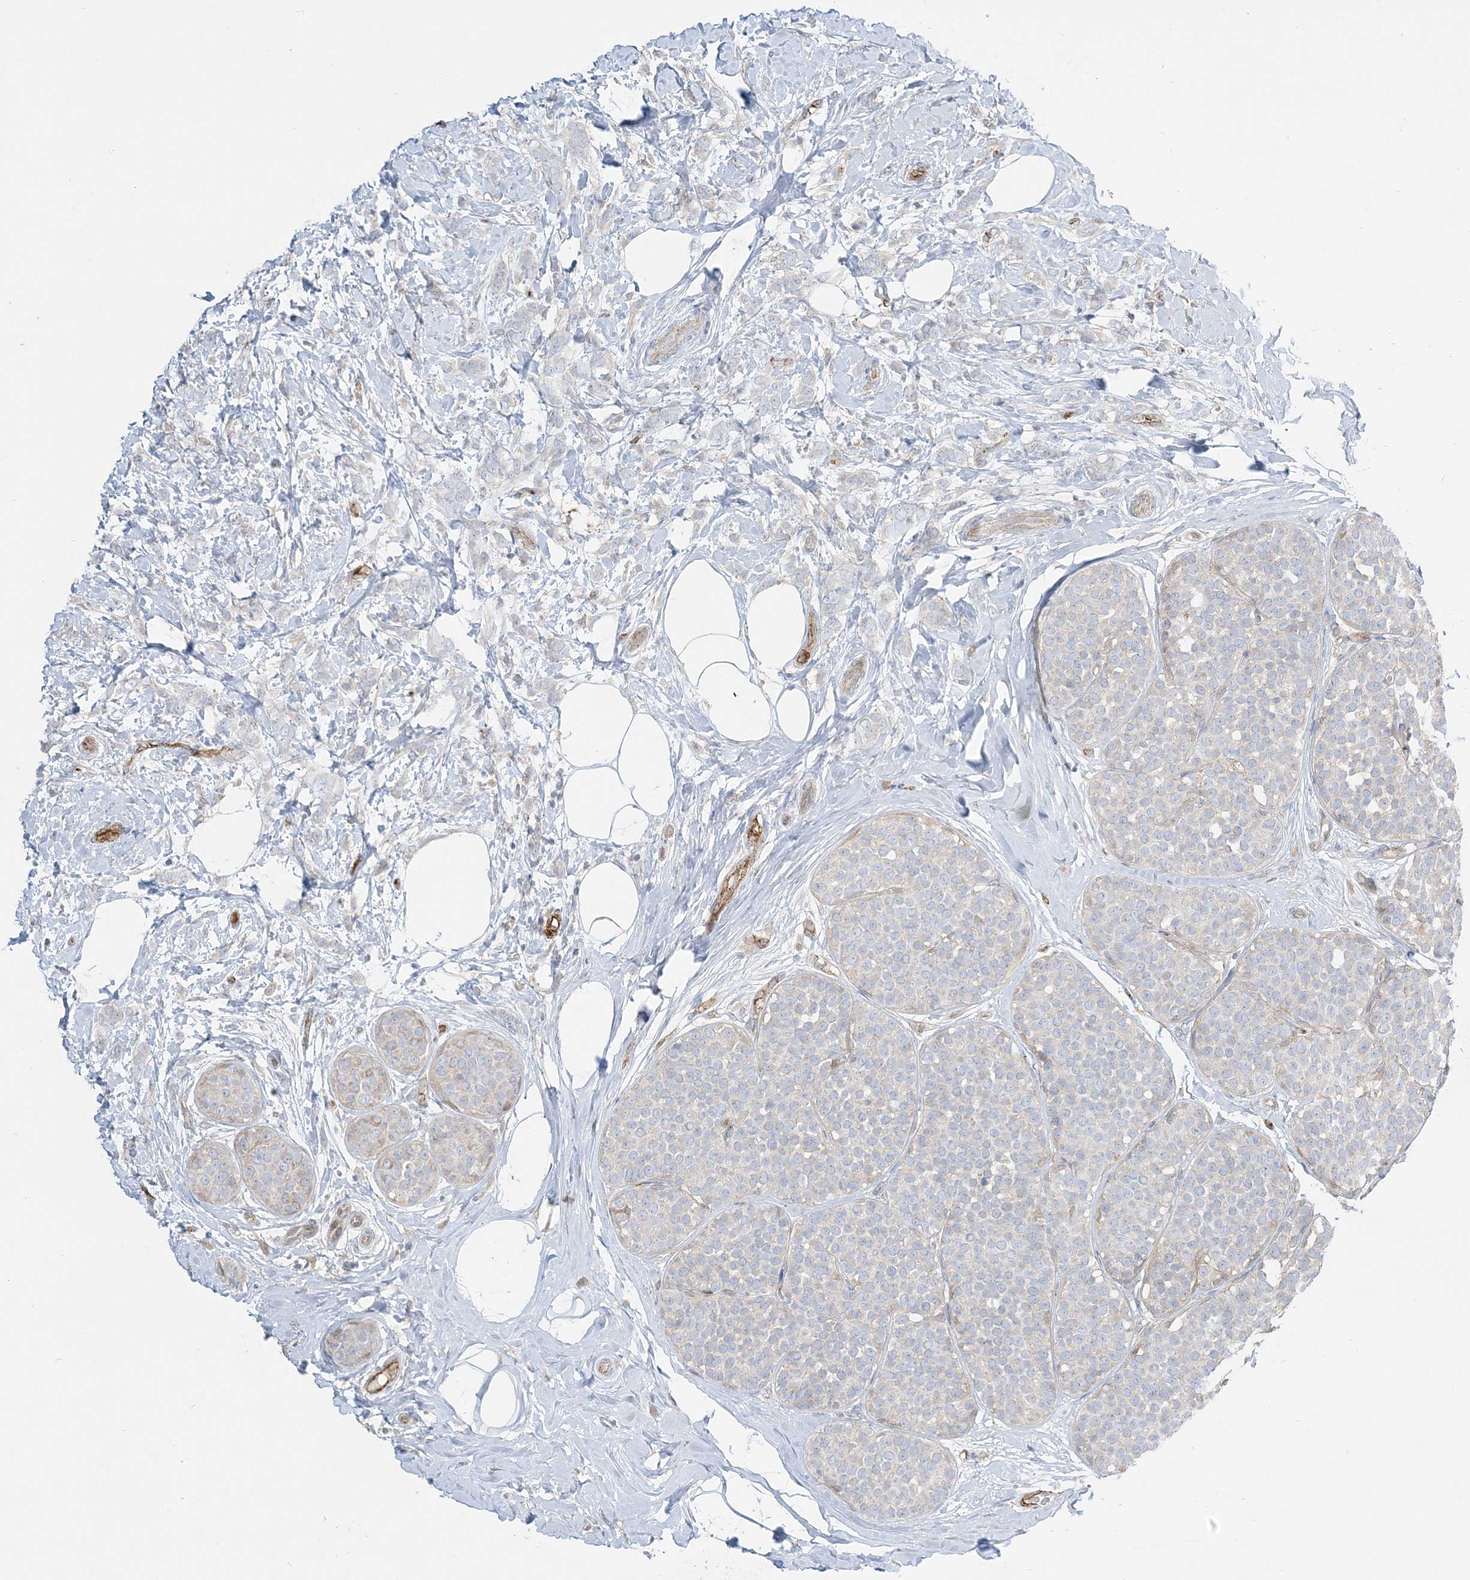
{"staining": {"intensity": "weak", "quantity": "<25%", "location": "cytoplasmic/membranous"}, "tissue": "breast cancer", "cell_type": "Tumor cells", "image_type": "cancer", "snomed": [{"axis": "morphology", "description": "Lobular carcinoma, in situ"}, {"axis": "morphology", "description": "Lobular carcinoma"}, {"axis": "topography", "description": "Breast"}], "caption": "Immunohistochemical staining of breast cancer (lobular carcinoma) exhibits no significant expression in tumor cells.", "gene": "INPP1", "patient": {"sex": "female", "age": 41}}